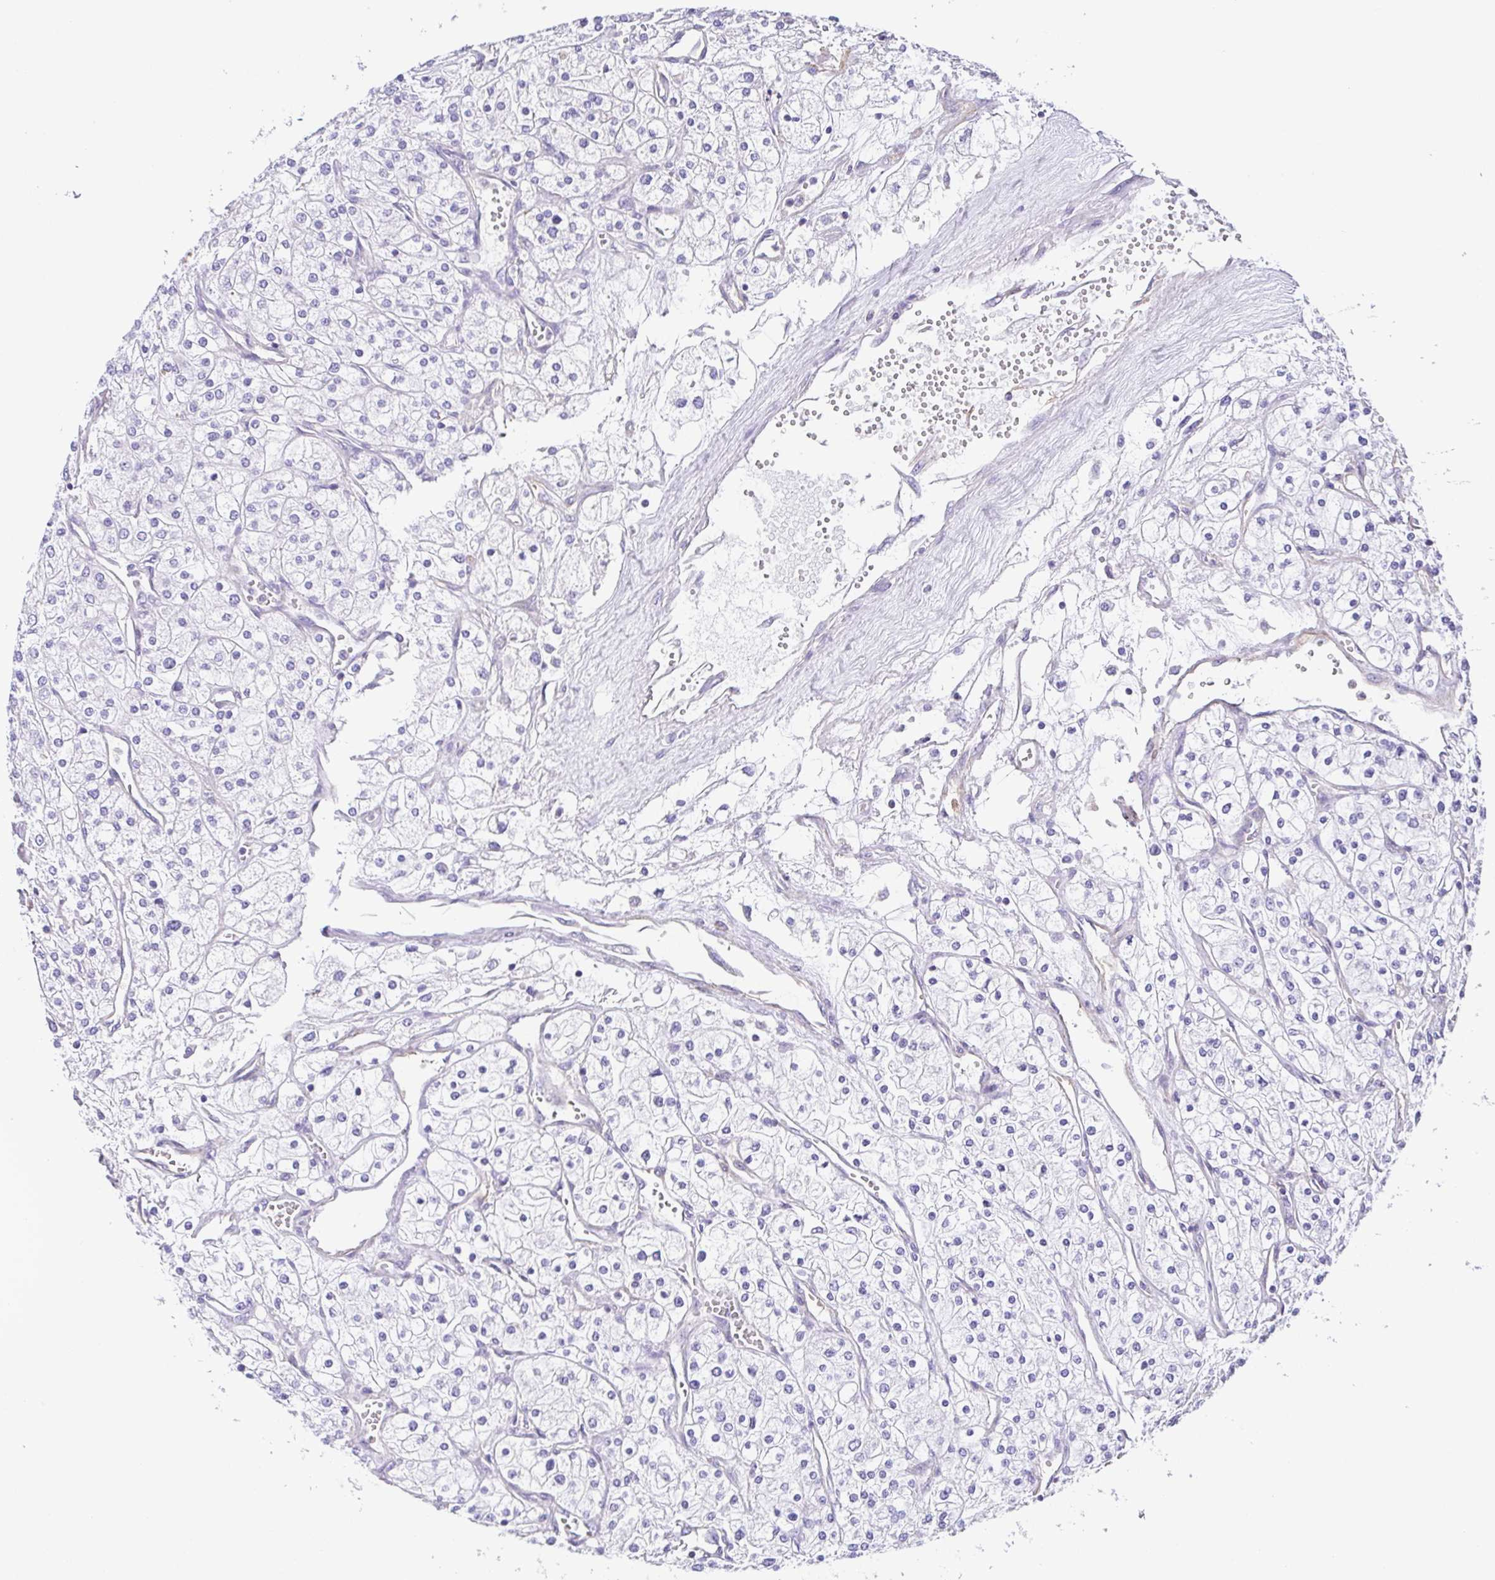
{"staining": {"intensity": "negative", "quantity": "none", "location": "none"}, "tissue": "renal cancer", "cell_type": "Tumor cells", "image_type": "cancer", "snomed": [{"axis": "morphology", "description": "Adenocarcinoma, NOS"}, {"axis": "topography", "description": "Kidney"}], "caption": "This image is of renal cancer (adenocarcinoma) stained with IHC to label a protein in brown with the nuclei are counter-stained blue. There is no expression in tumor cells.", "gene": "MYL6", "patient": {"sex": "male", "age": 80}}